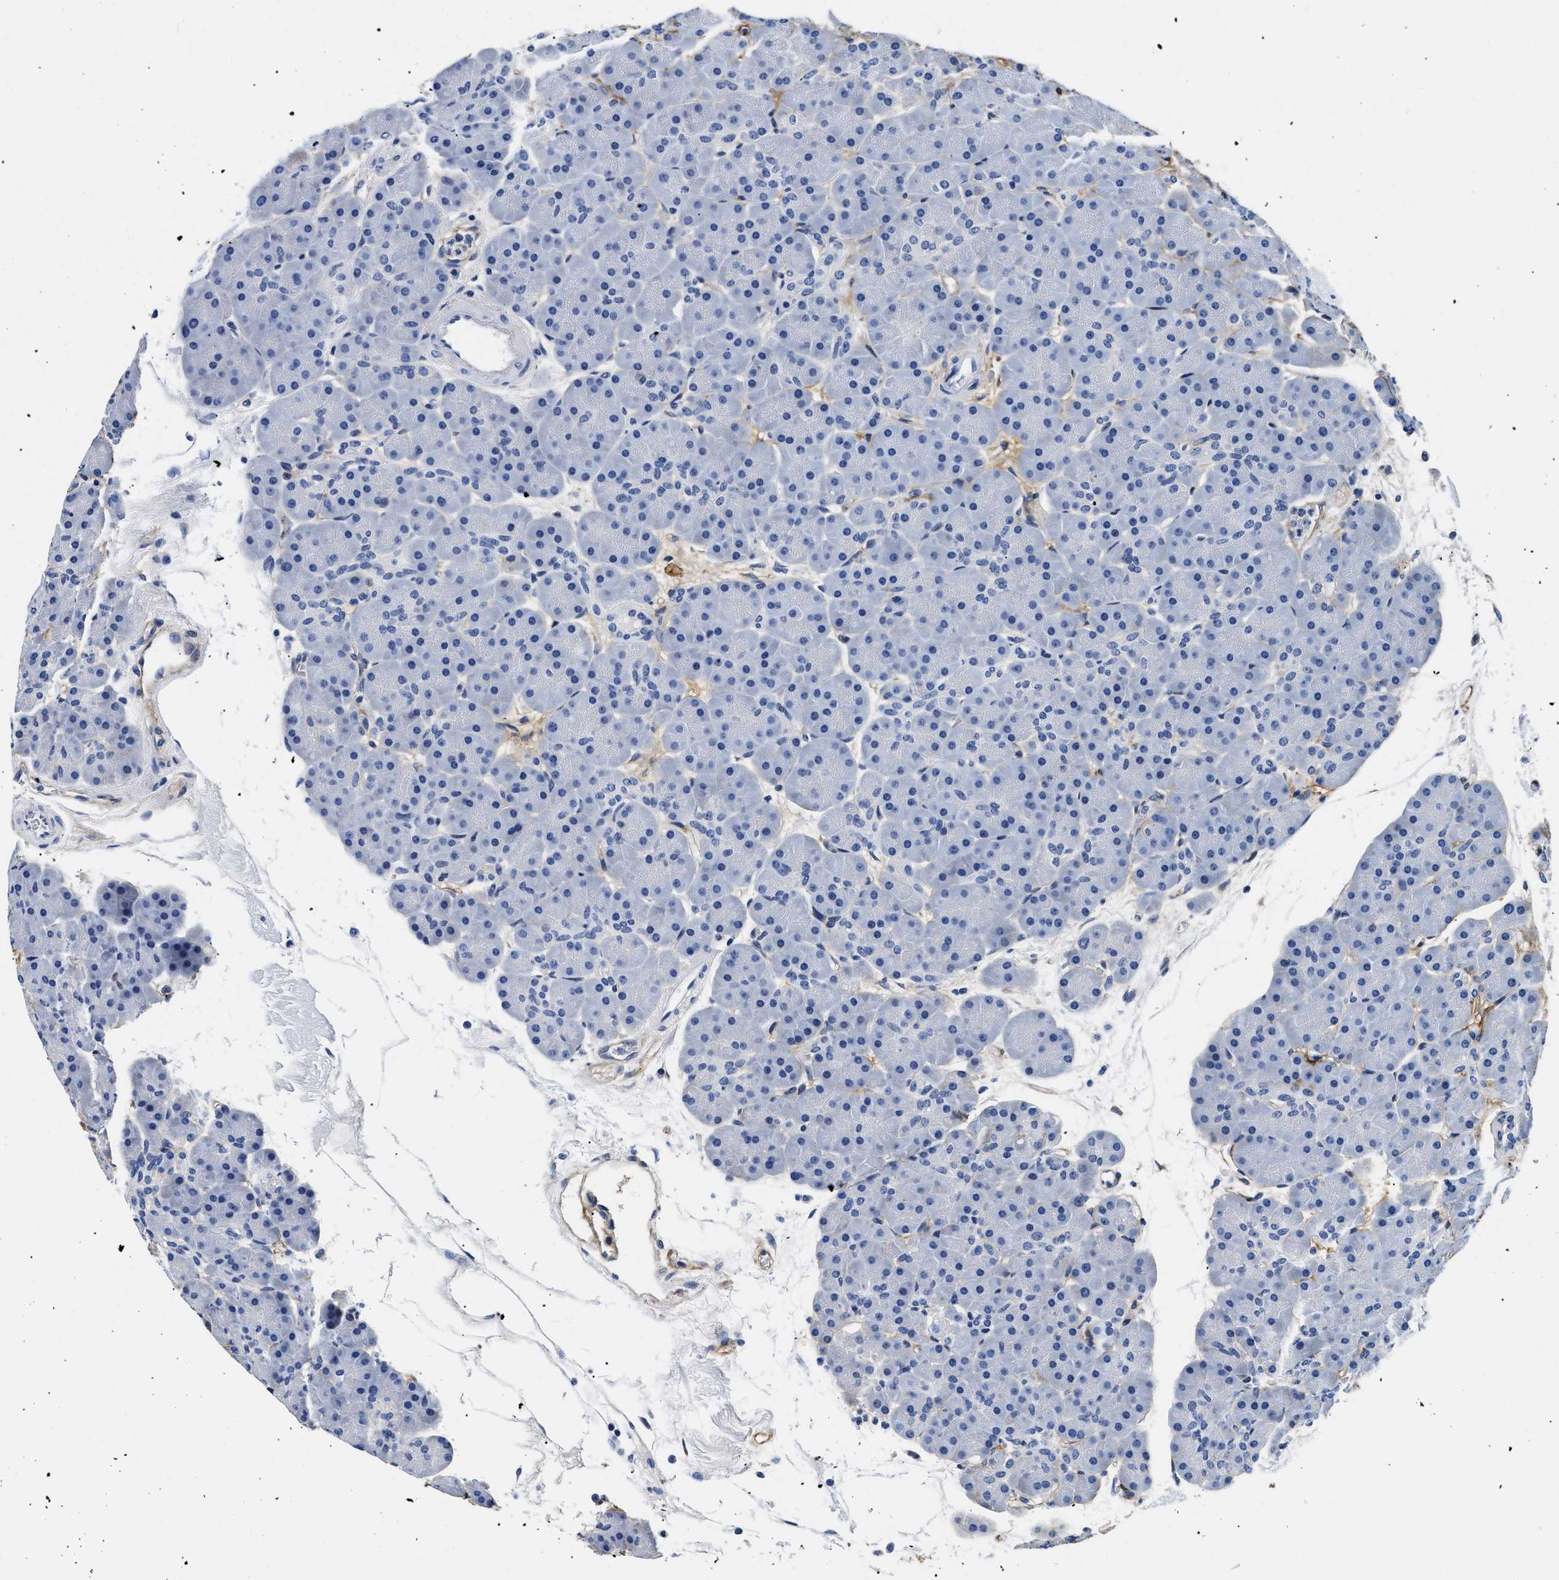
{"staining": {"intensity": "strong", "quantity": "<25%", "location": "cytoplasmic/membranous"}, "tissue": "pancreas", "cell_type": "Exocrine glandular cells", "image_type": "normal", "snomed": [{"axis": "morphology", "description": "Normal tissue, NOS"}, {"axis": "topography", "description": "Pancreas"}], "caption": "A brown stain highlights strong cytoplasmic/membranous staining of a protein in exocrine glandular cells of normal pancreas. The staining is performed using DAB brown chromogen to label protein expression. The nuclei are counter-stained blue using hematoxylin.", "gene": "LAMA3", "patient": {"sex": "male", "age": 66}}